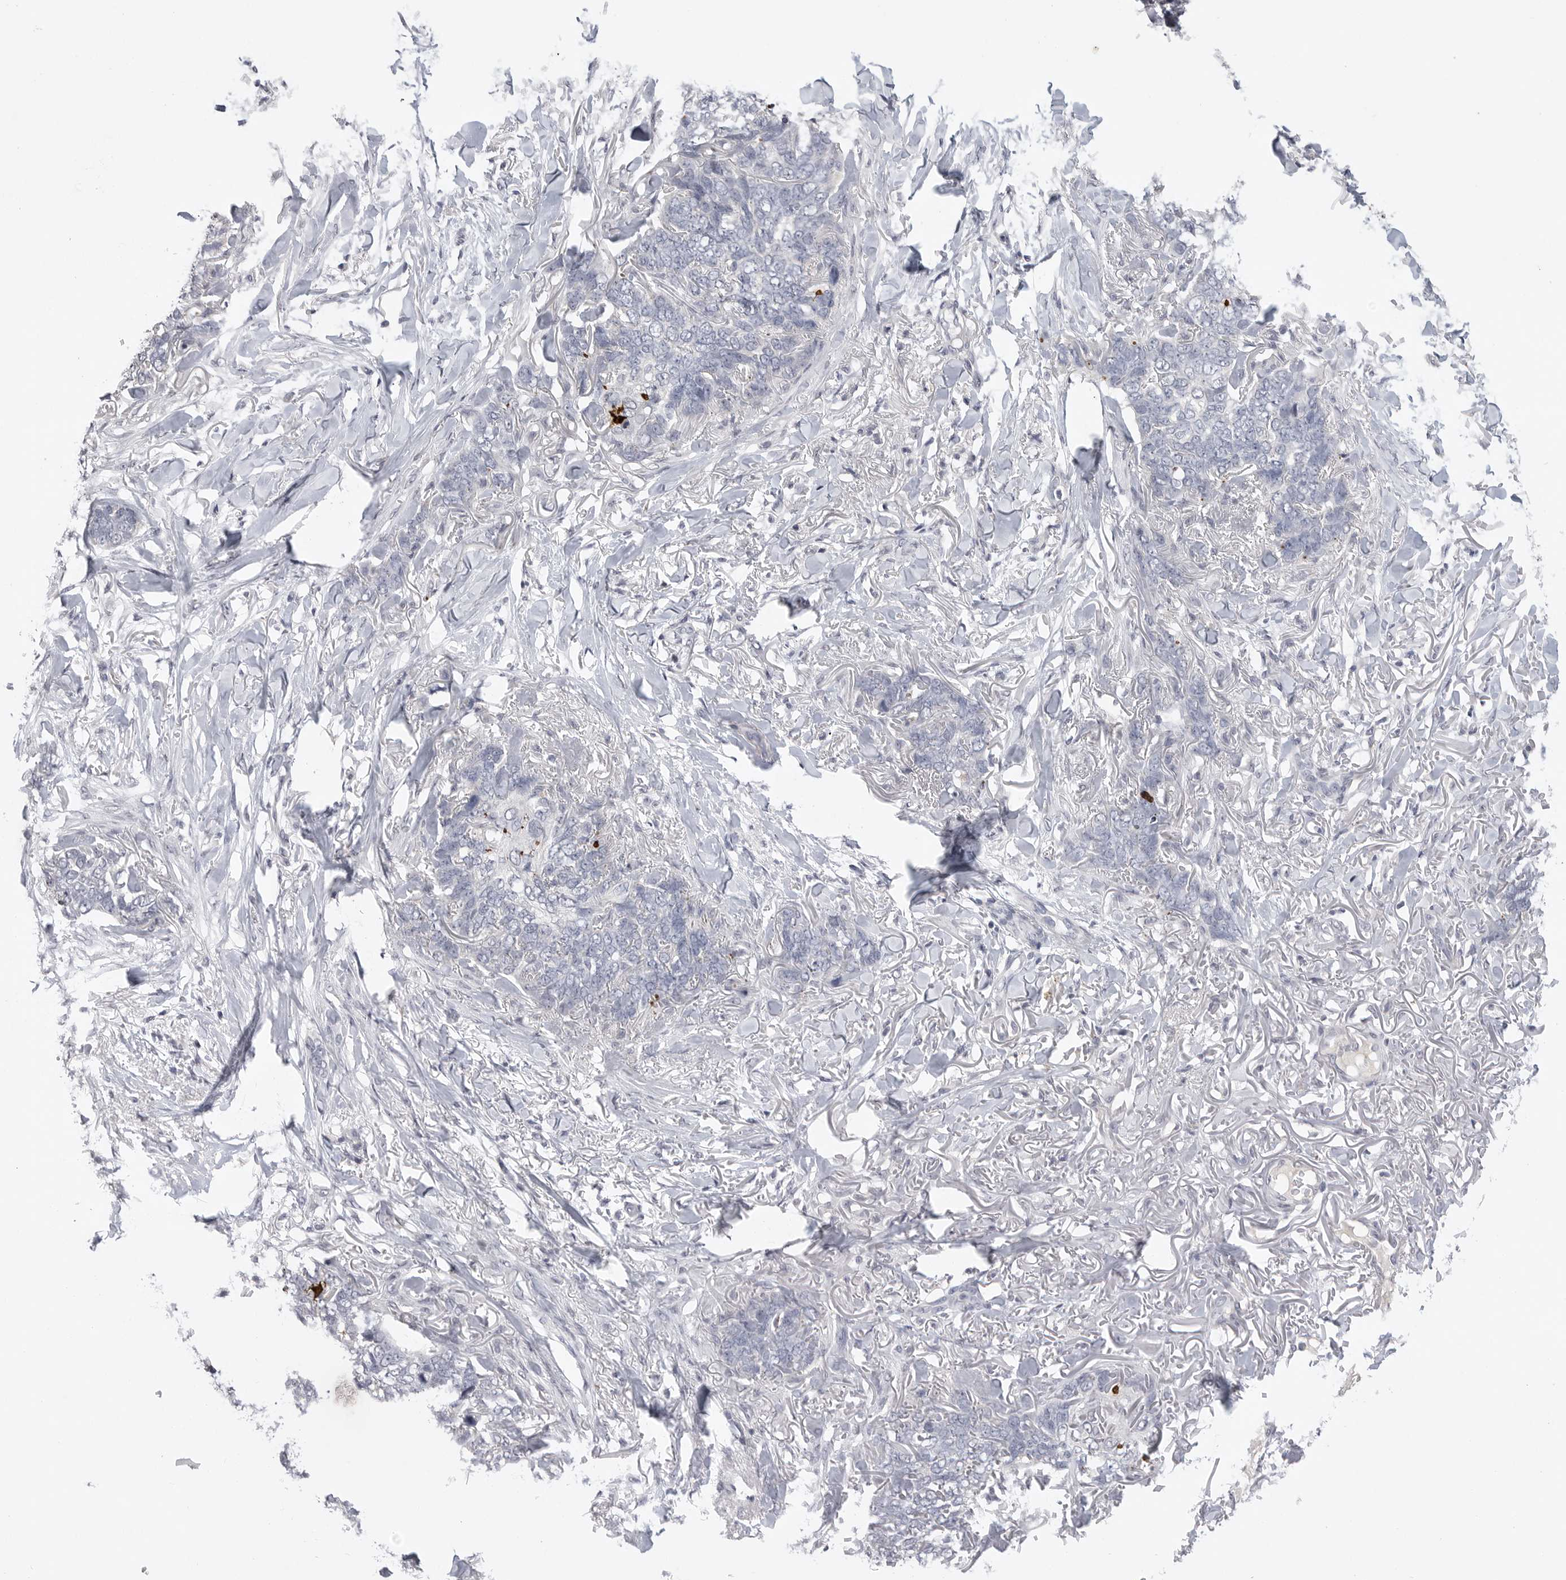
{"staining": {"intensity": "negative", "quantity": "none", "location": "none"}, "tissue": "skin cancer", "cell_type": "Tumor cells", "image_type": "cancer", "snomed": [{"axis": "morphology", "description": "Normal tissue, NOS"}, {"axis": "morphology", "description": "Basal cell carcinoma"}, {"axis": "topography", "description": "Skin"}], "caption": "A histopathology image of human skin basal cell carcinoma is negative for staining in tumor cells.", "gene": "FBXO43", "patient": {"sex": "male", "age": 77}}